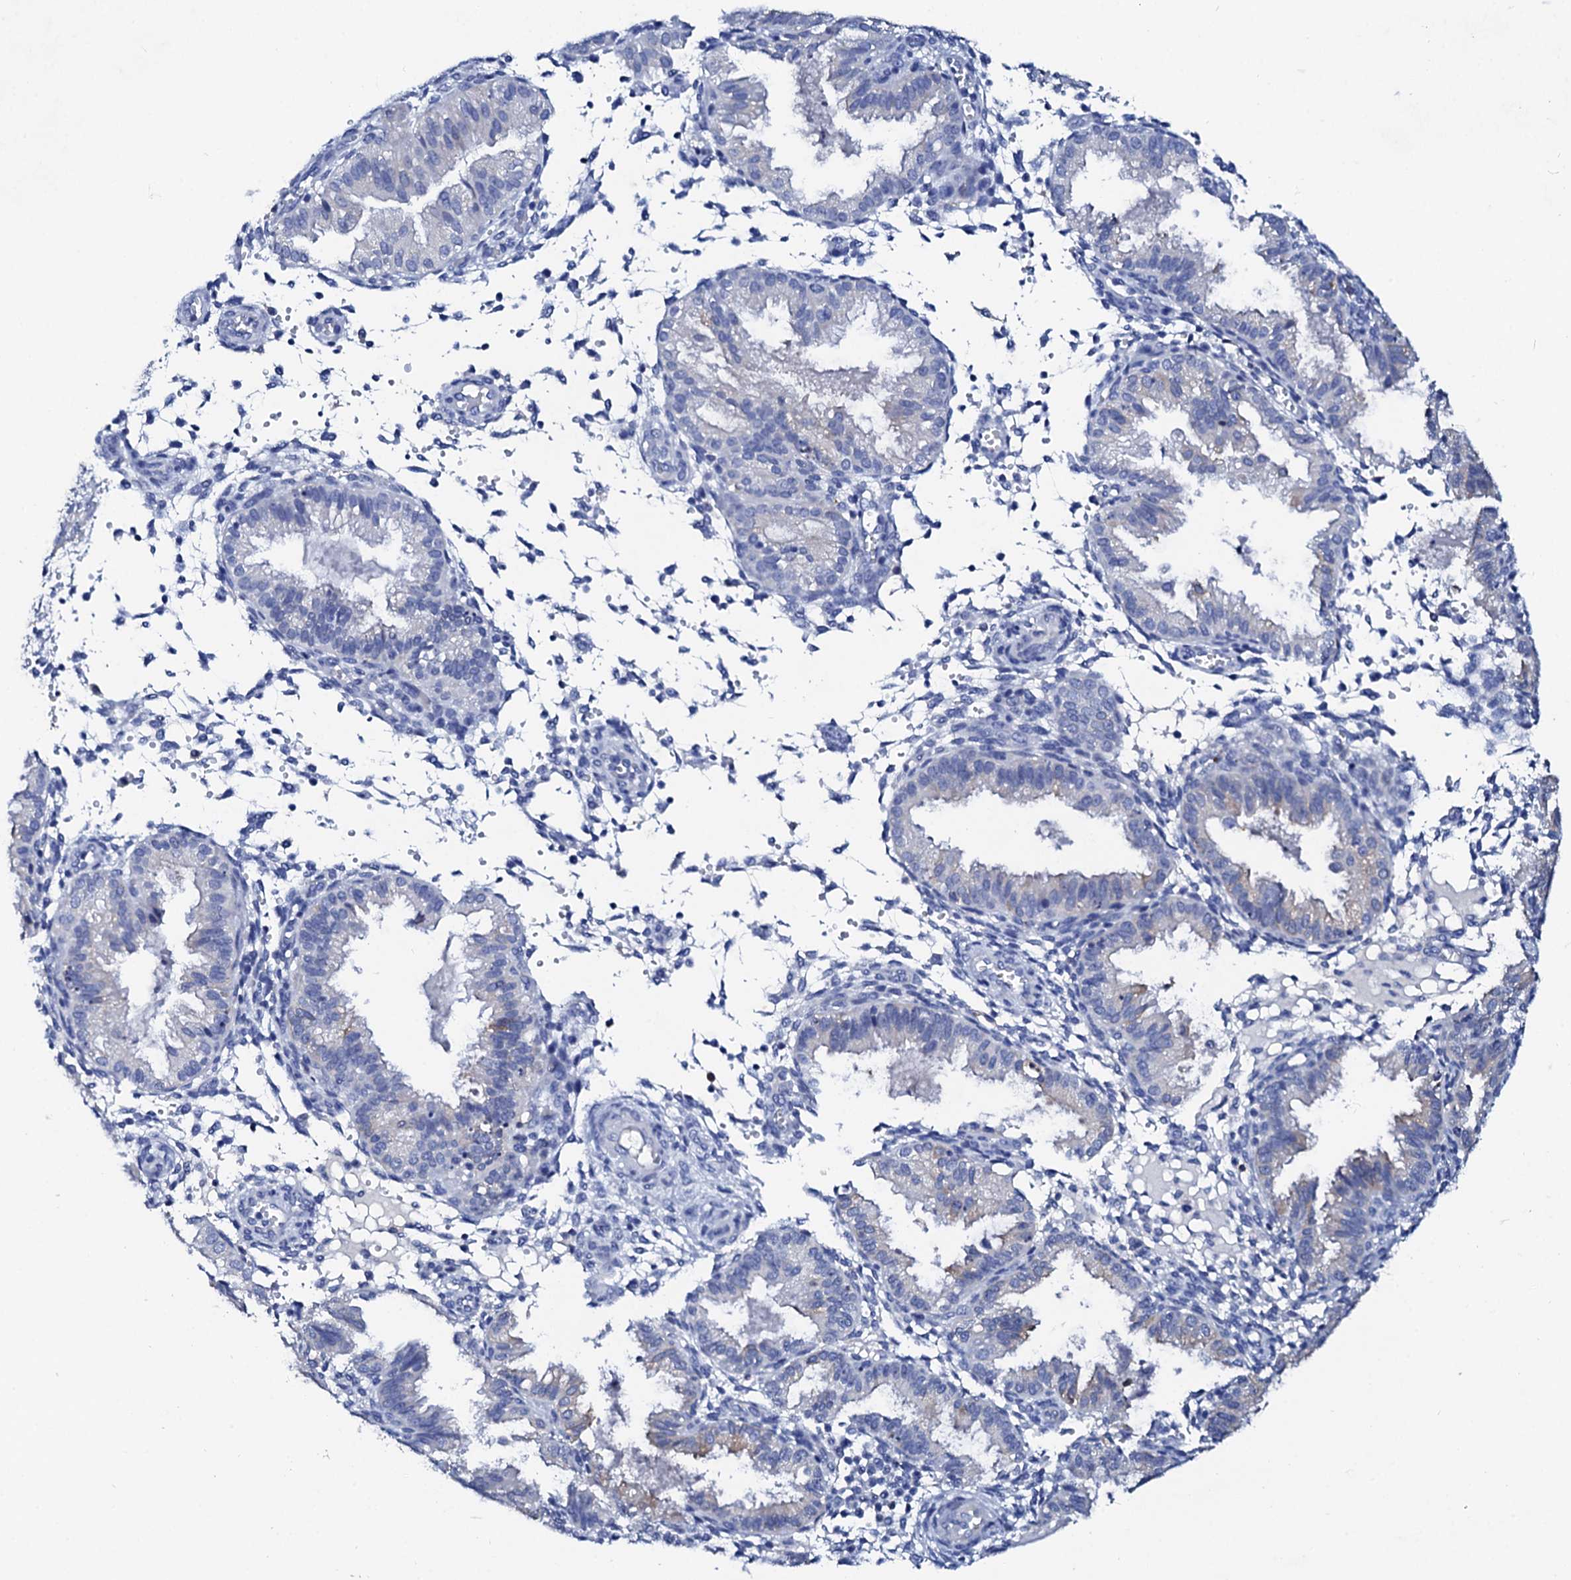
{"staining": {"intensity": "negative", "quantity": "none", "location": "none"}, "tissue": "endometrium", "cell_type": "Cells in endometrial stroma", "image_type": "normal", "snomed": [{"axis": "morphology", "description": "Normal tissue, NOS"}, {"axis": "topography", "description": "Endometrium"}], "caption": "The image displays no significant positivity in cells in endometrial stroma of endometrium. (Stains: DAB (3,3'-diaminobenzidine) immunohistochemistry with hematoxylin counter stain, Microscopy: brightfield microscopy at high magnification).", "gene": "GLB1L3", "patient": {"sex": "female", "age": 33}}